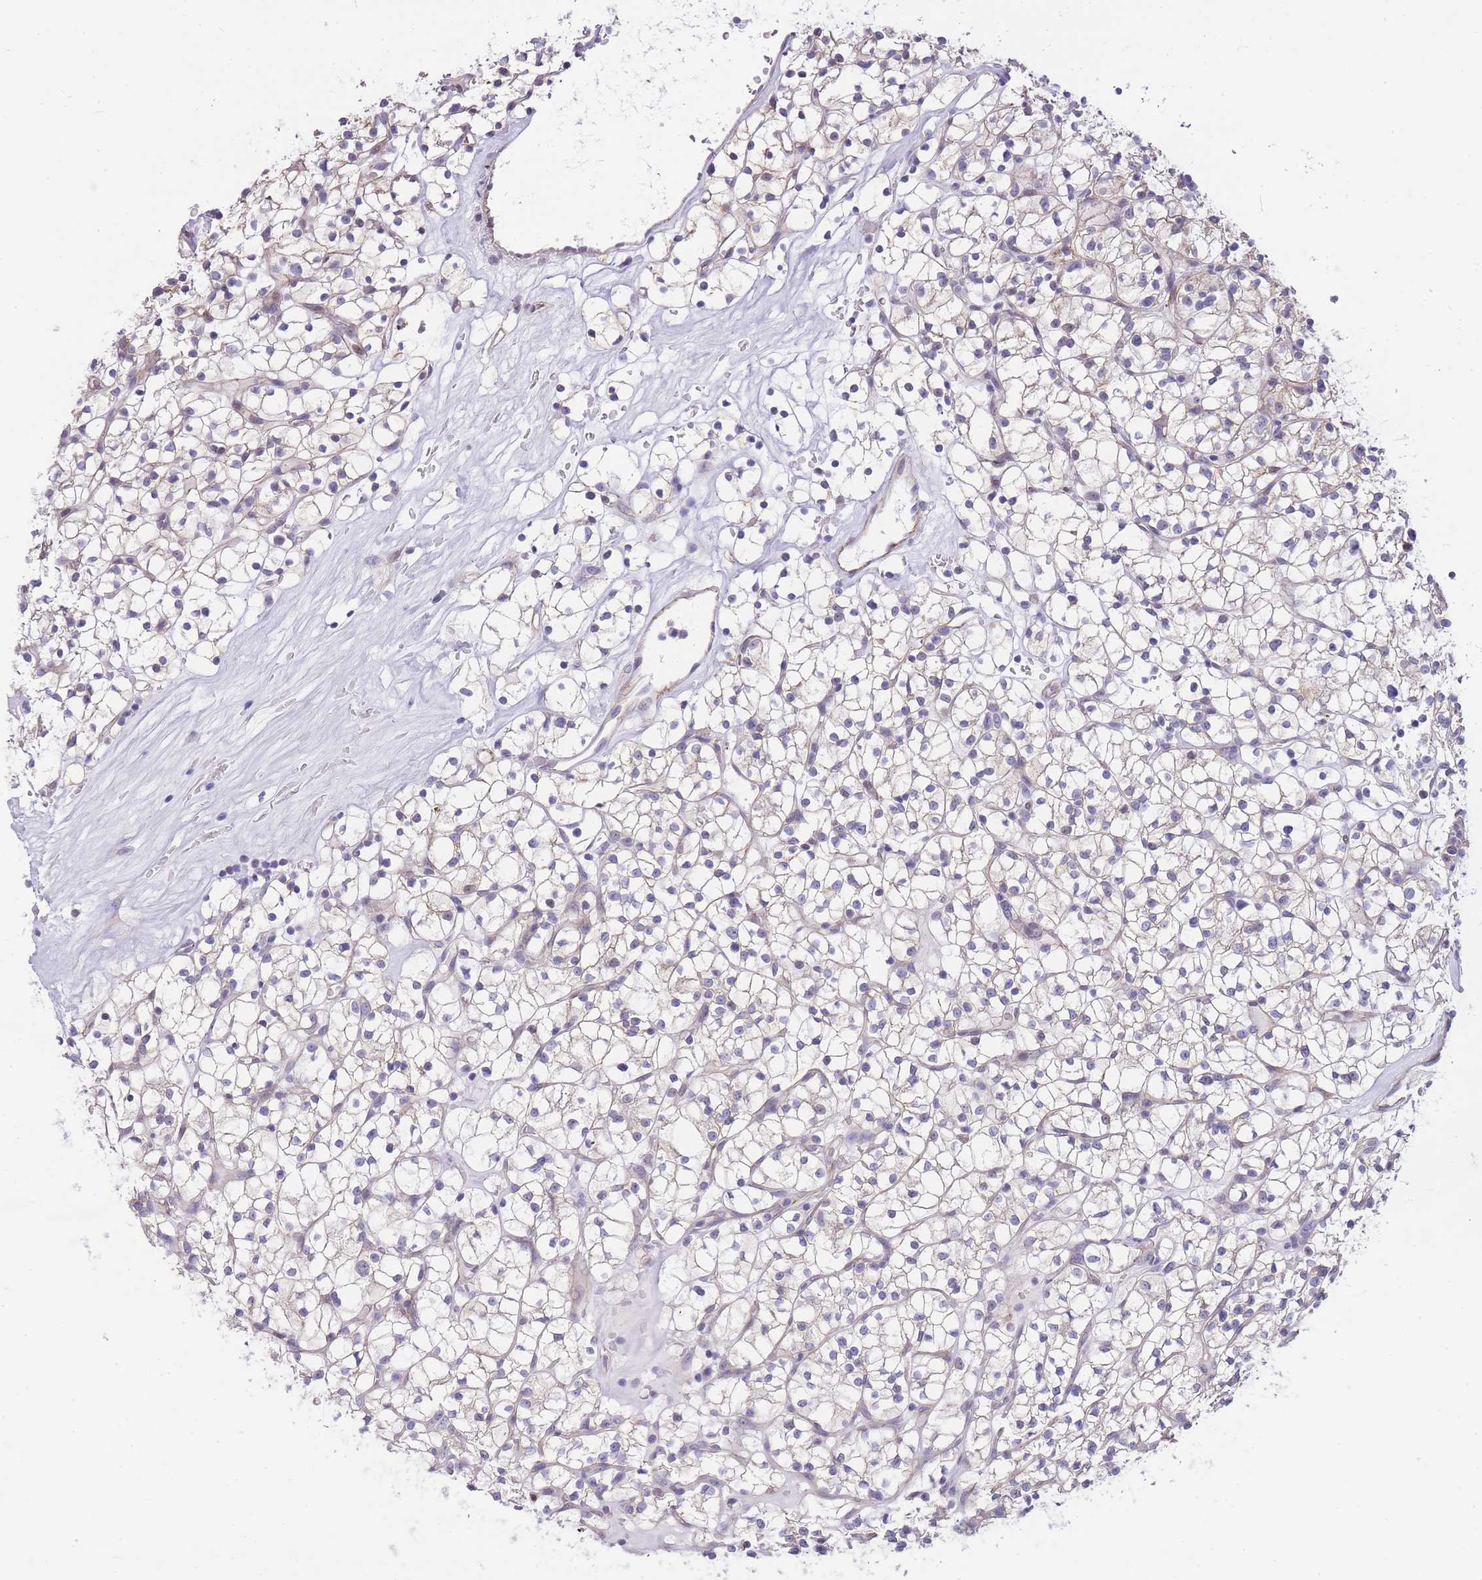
{"staining": {"intensity": "negative", "quantity": "none", "location": "none"}, "tissue": "renal cancer", "cell_type": "Tumor cells", "image_type": "cancer", "snomed": [{"axis": "morphology", "description": "Adenocarcinoma, NOS"}, {"axis": "topography", "description": "Kidney"}], "caption": "Renal cancer was stained to show a protein in brown. There is no significant expression in tumor cells.", "gene": "CLBA1", "patient": {"sex": "female", "age": 64}}